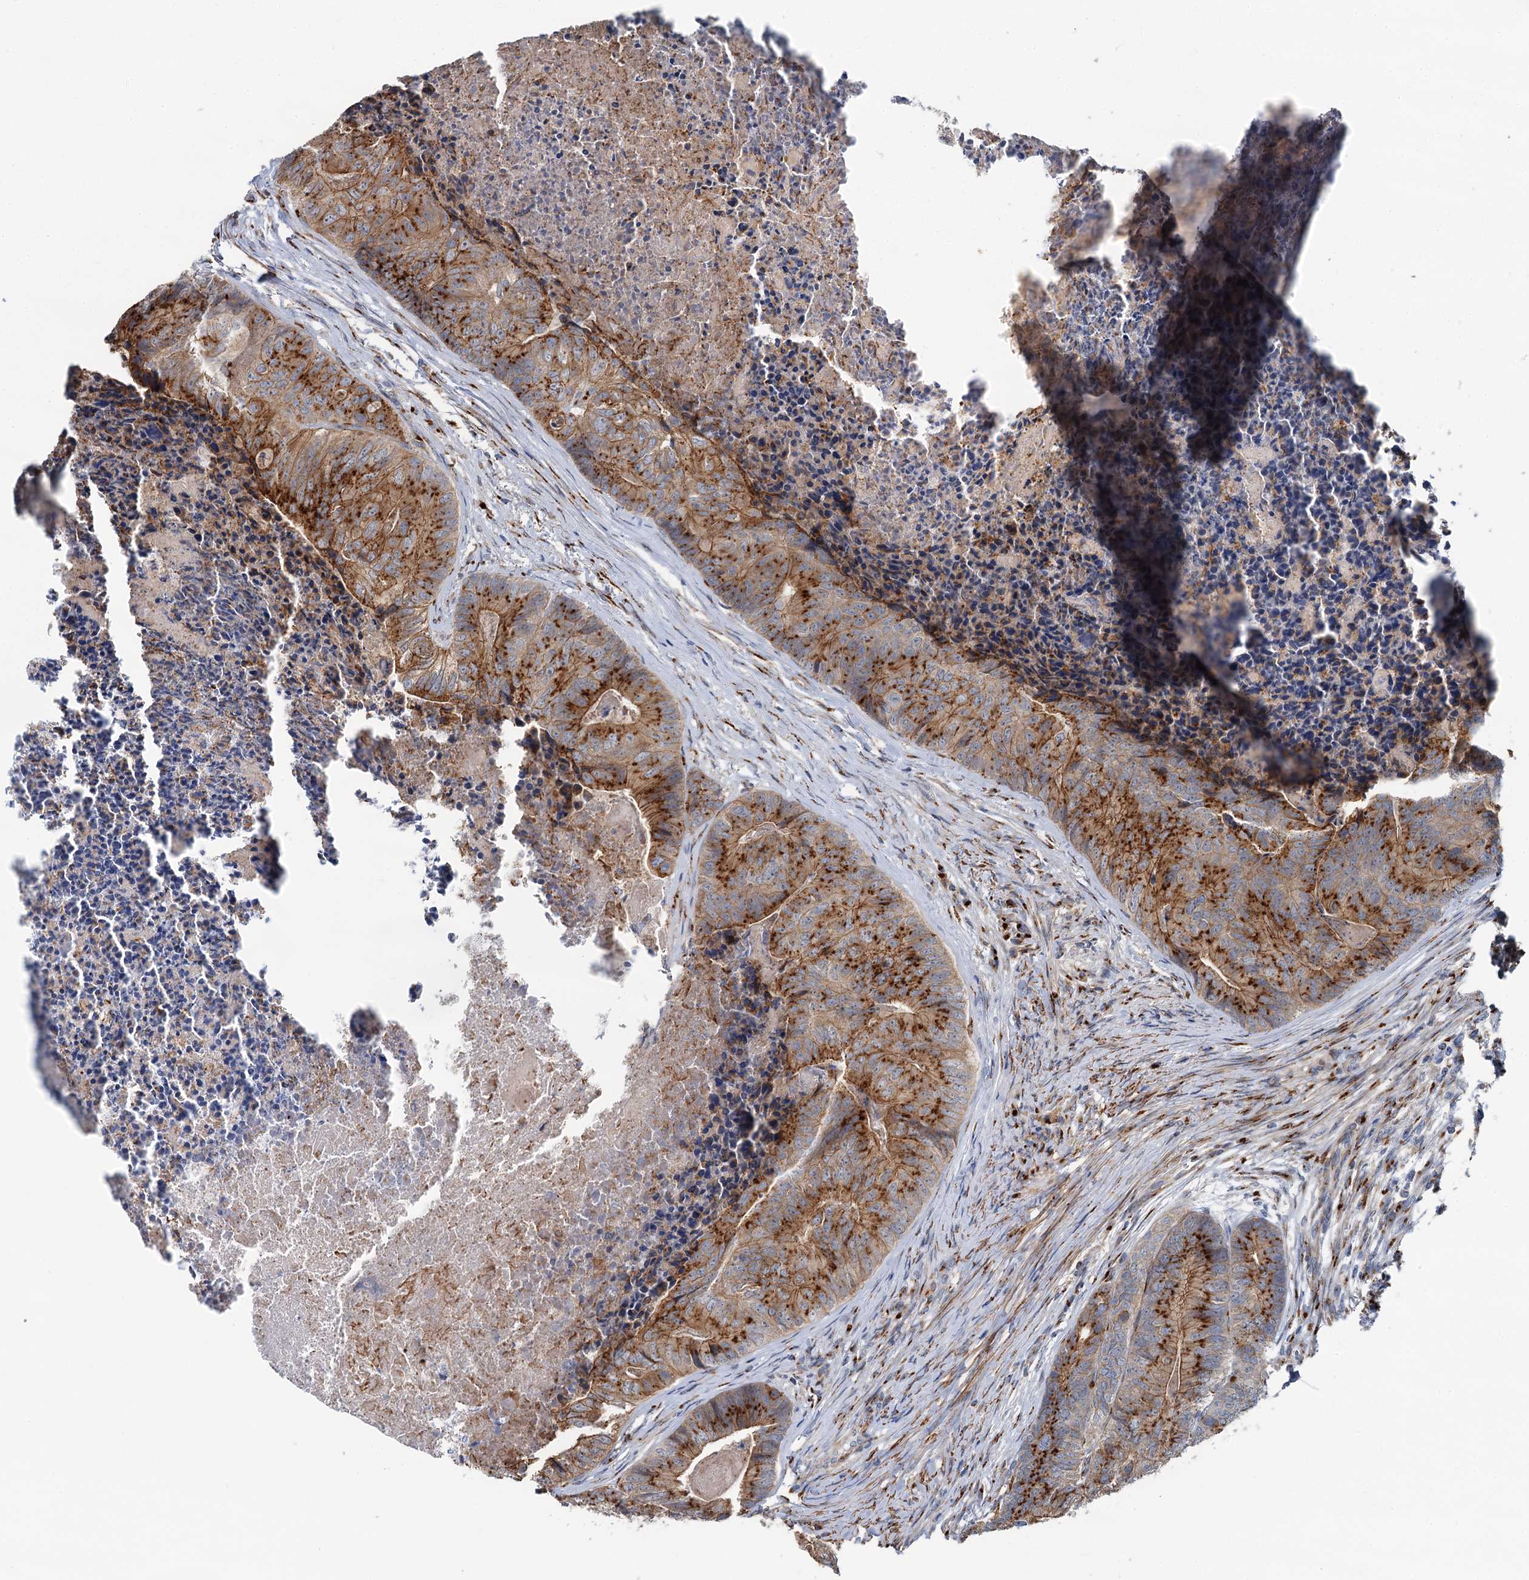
{"staining": {"intensity": "strong", "quantity": ">75%", "location": "cytoplasmic/membranous"}, "tissue": "colorectal cancer", "cell_type": "Tumor cells", "image_type": "cancer", "snomed": [{"axis": "morphology", "description": "Adenocarcinoma, NOS"}, {"axis": "topography", "description": "Colon"}], "caption": "Protein staining shows strong cytoplasmic/membranous expression in about >75% of tumor cells in adenocarcinoma (colorectal).", "gene": "BET1L", "patient": {"sex": "female", "age": 67}}